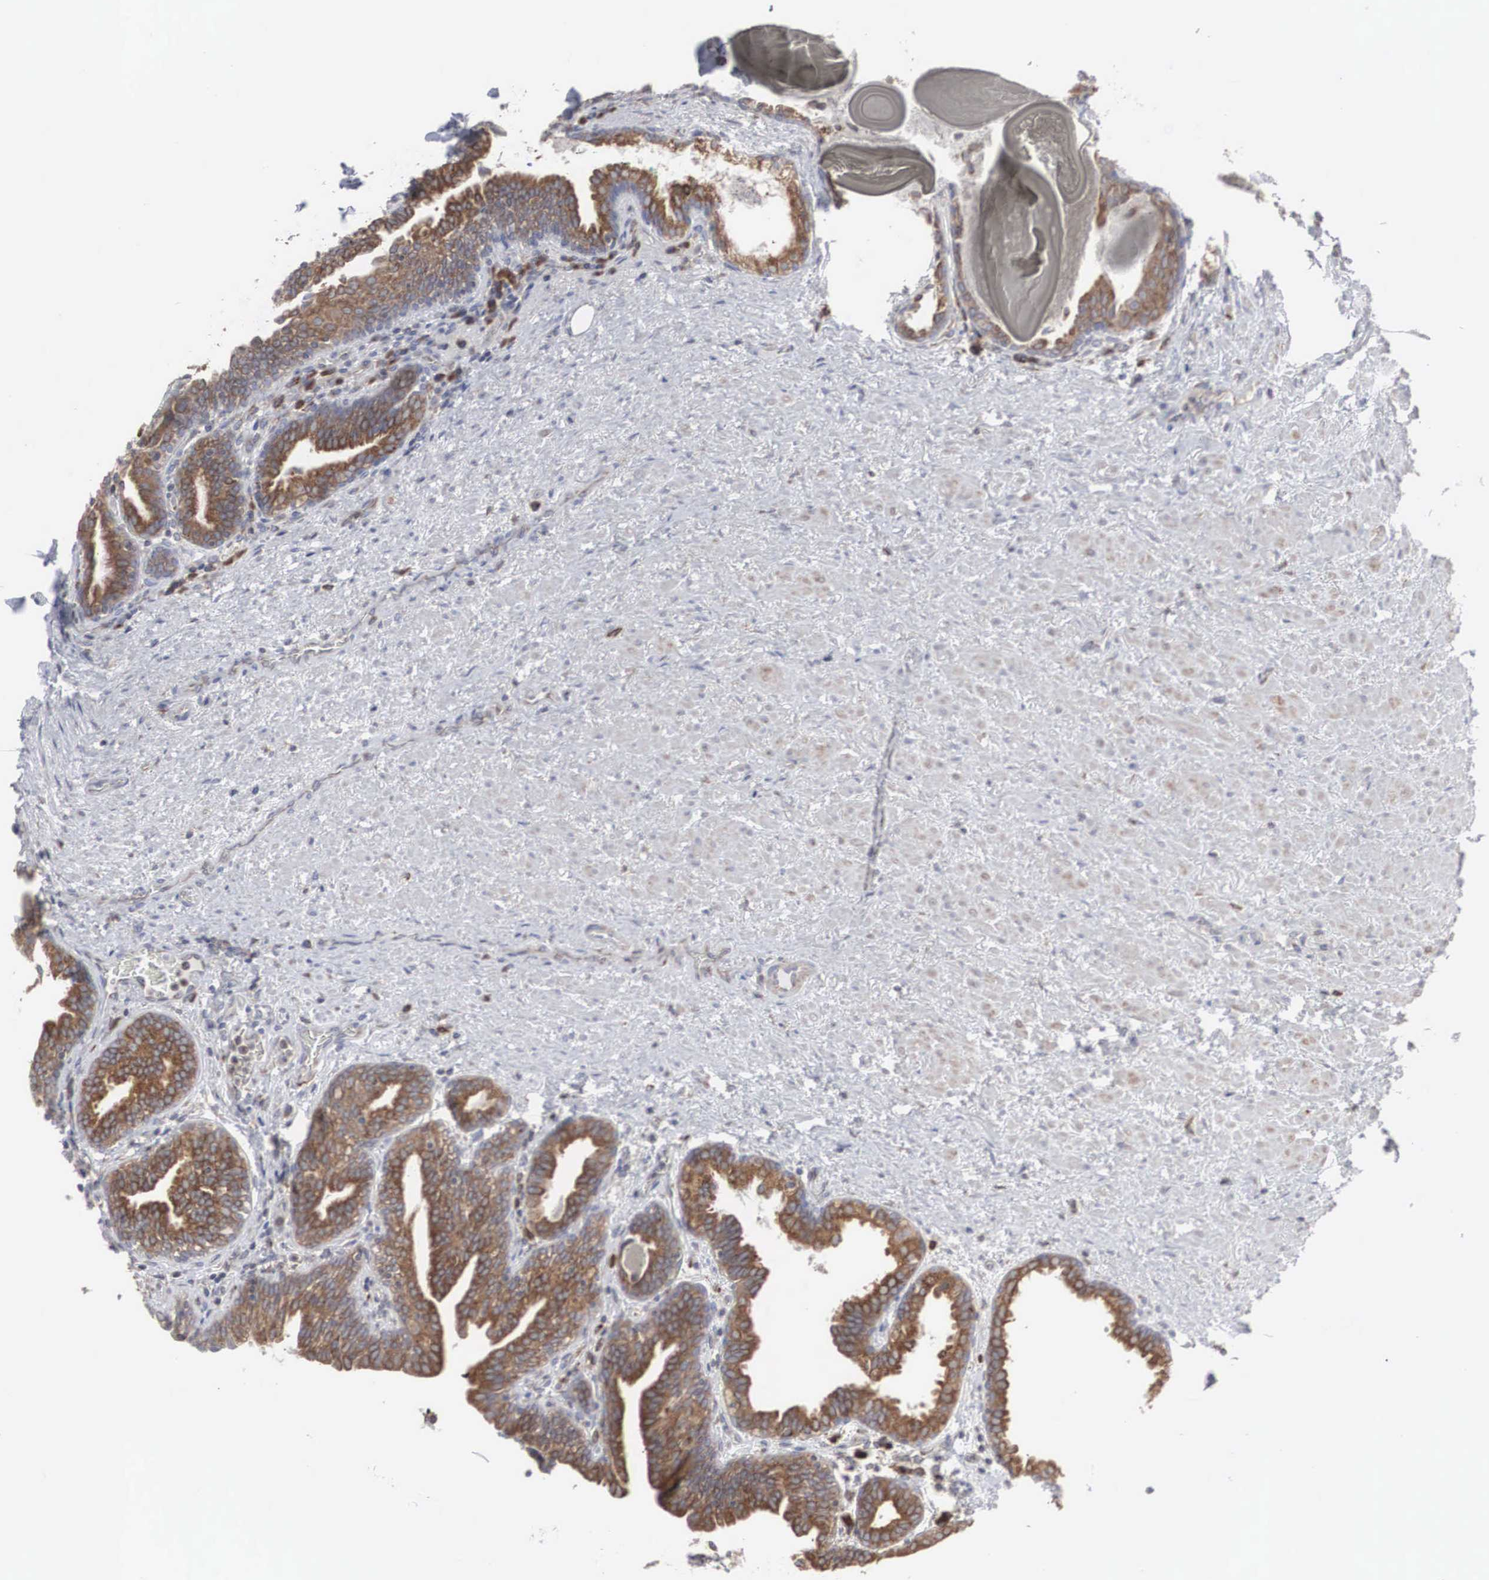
{"staining": {"intensity": "moderate", "quantity": ">75%", "location": "cytoplasmic/membranous"}, "tissue": "prostate", "cell_type": "Glandular cells", "image_type": "normal", "snomed": [{"axis": "morphology", "description": "Normal tissue, NOS"}, {"axis": "topography", "description": "Prostate"}], "caption": "Human prostate stained with a brown dye displays moderate cytoplasmic/membranous positive staining in about >75% of glandular cells.", "gene": "CTAGE15", "patient": {"sex": "male", "age": 65}}